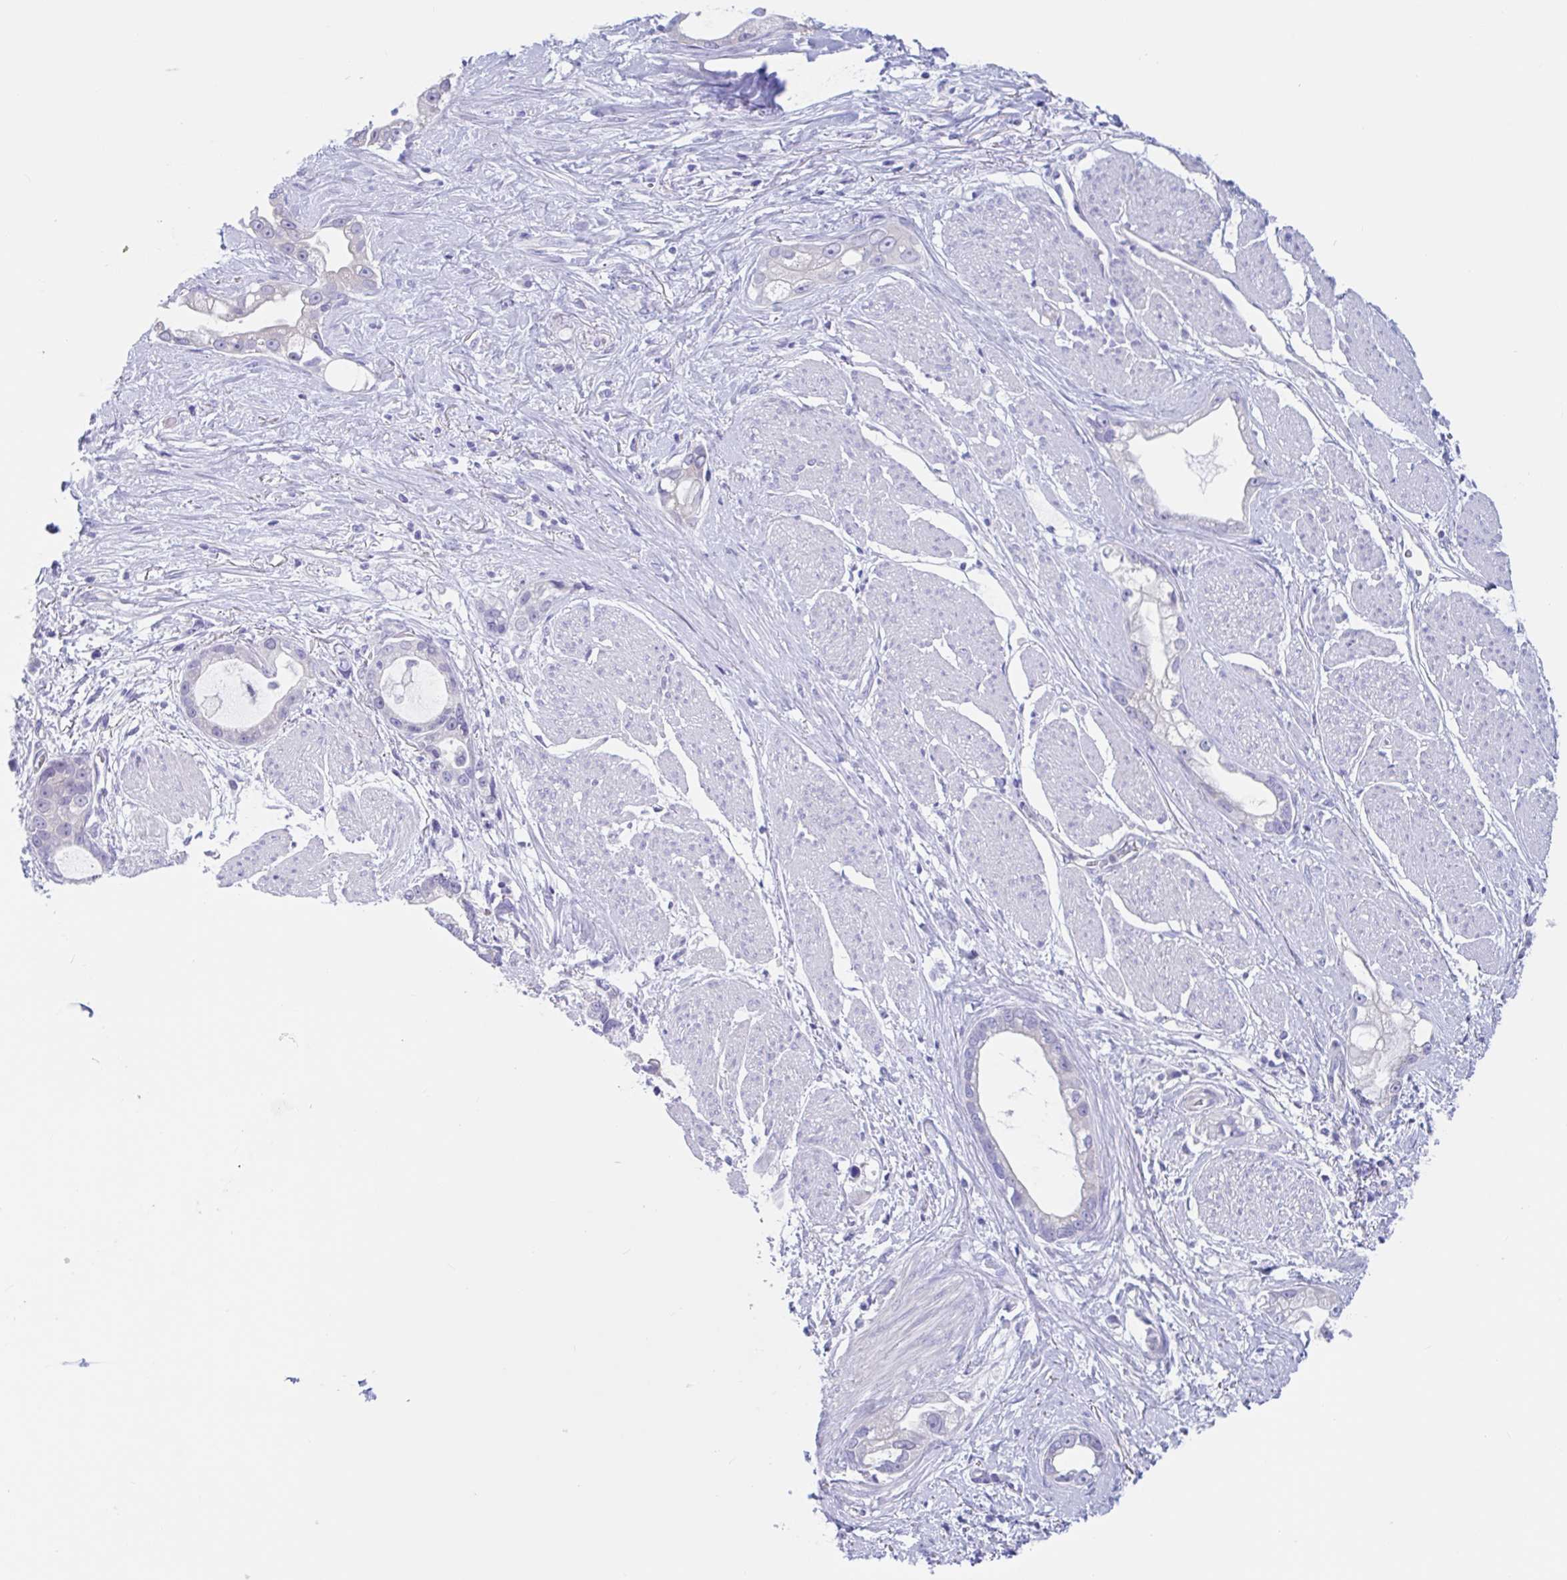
{"staining": {"intensity": "negative", "quantity": "none", "location": "none"}, "tissue": "stomach cancer", "cell_type": "Tumor cells", "image_type": "cancer", "snomed": [{"axis": "morphology", "description": "Adenocarcinoma, NOS"}, {"axis": "topography", "description": "Stomach"}], "caption": "Tumor cells show no significant protein staining in stomach cancer.", "gene": "OR6N2", "patient": {"sex": "male", "age": 55}}